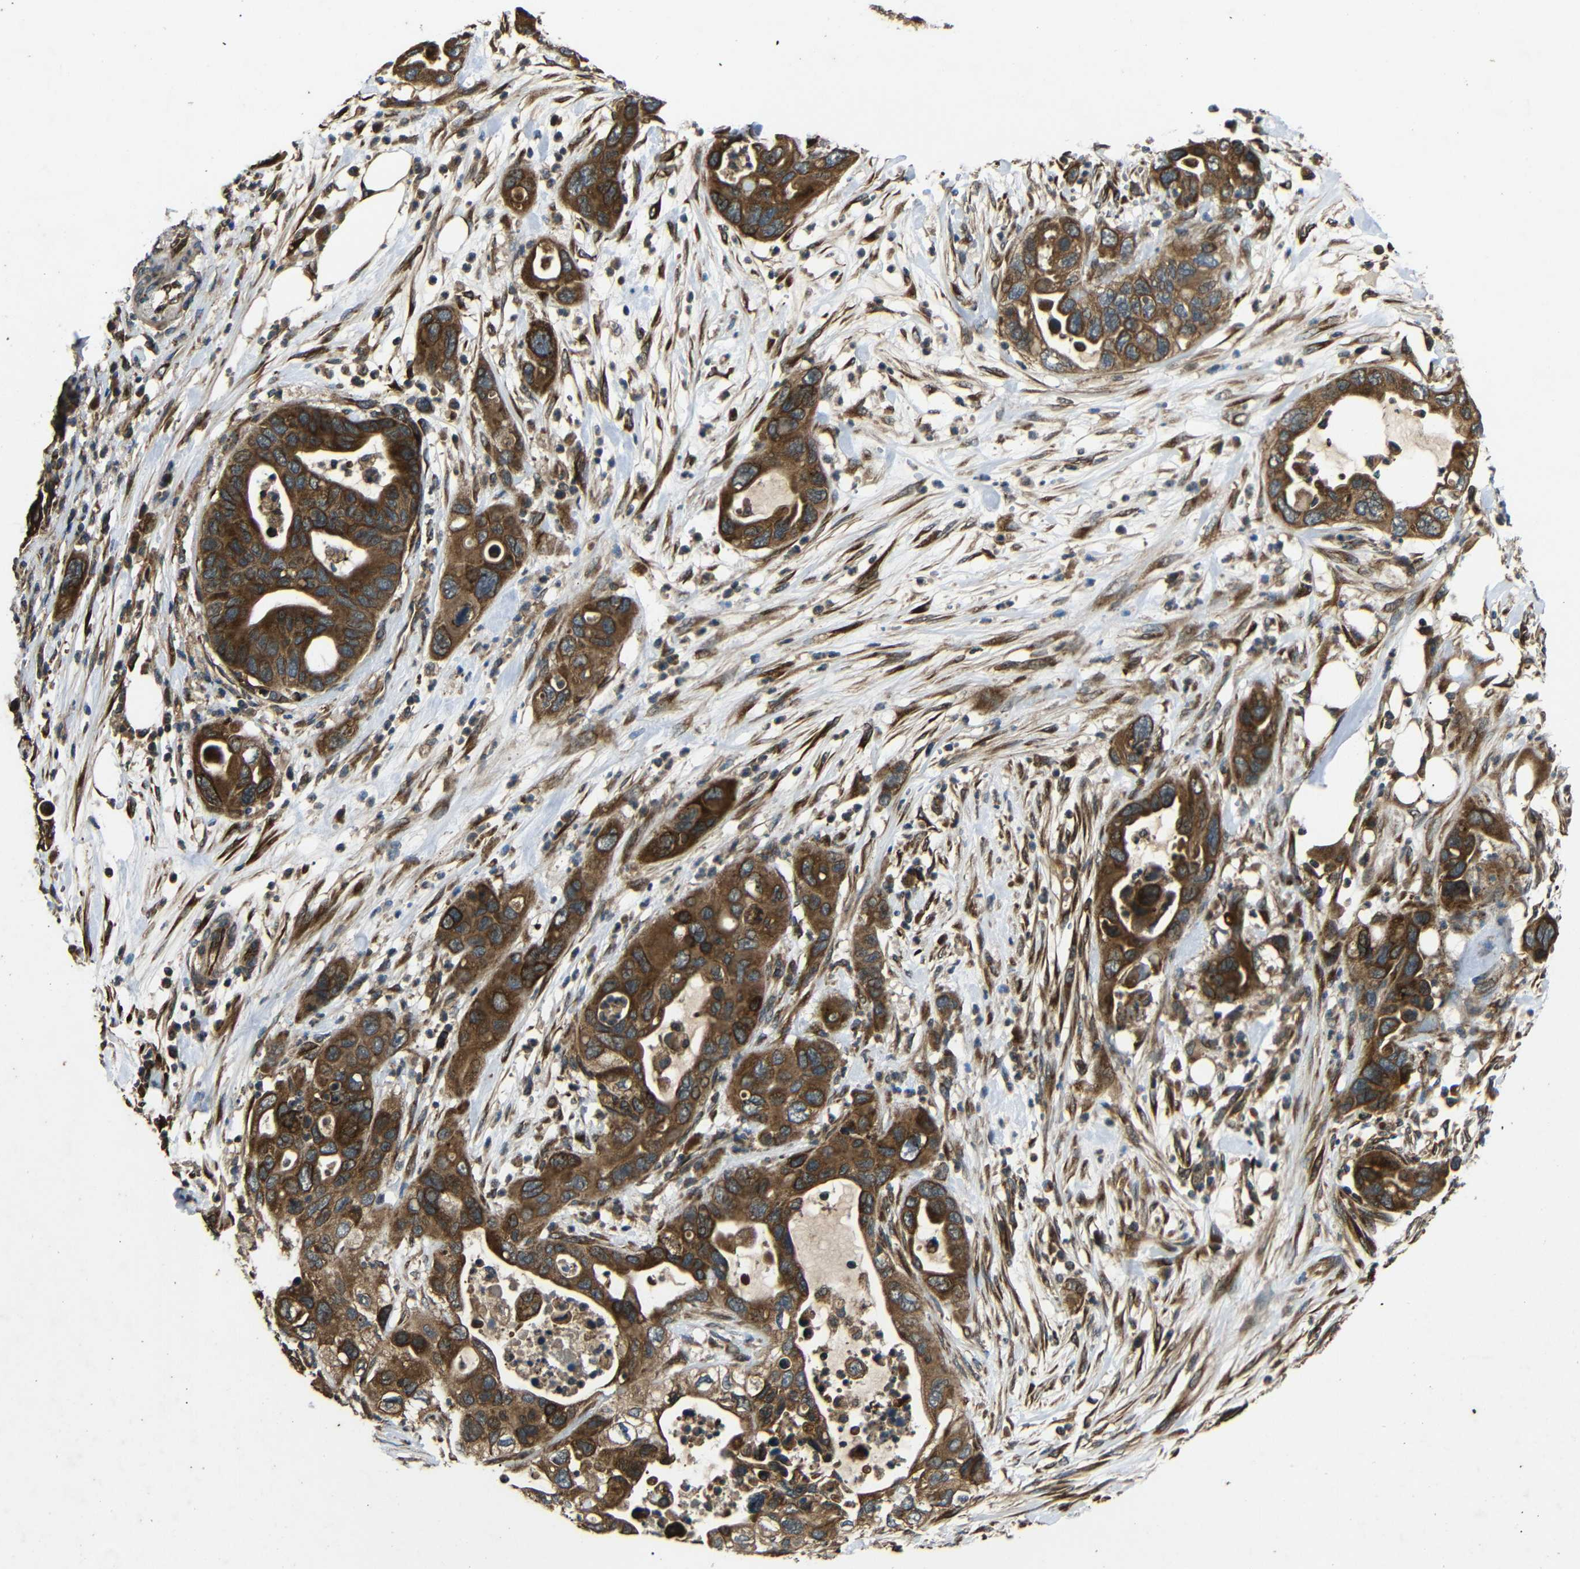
{"staining": {"intensity": "strong", "quantity": ">75%", "location": "cytoplasmic/membranous"}, "tissue": "pancreatic cancer", "cell_type": "Tumor cells", "image_type": "cancer", "snomed": [{"axis": "morphology", "description": "Adenocarcinoma, NOS"}, {"axis": "topography", "description": "Pancreas"}], "caption": "Pancreatic cancer was stained to show a protein in brown. There is high levels of strong cytoplasmic/membranous staining in approximately >75% of tumor cells.", "gene": "TRPC1", "patient": {"sex": "female", "age": 71}}